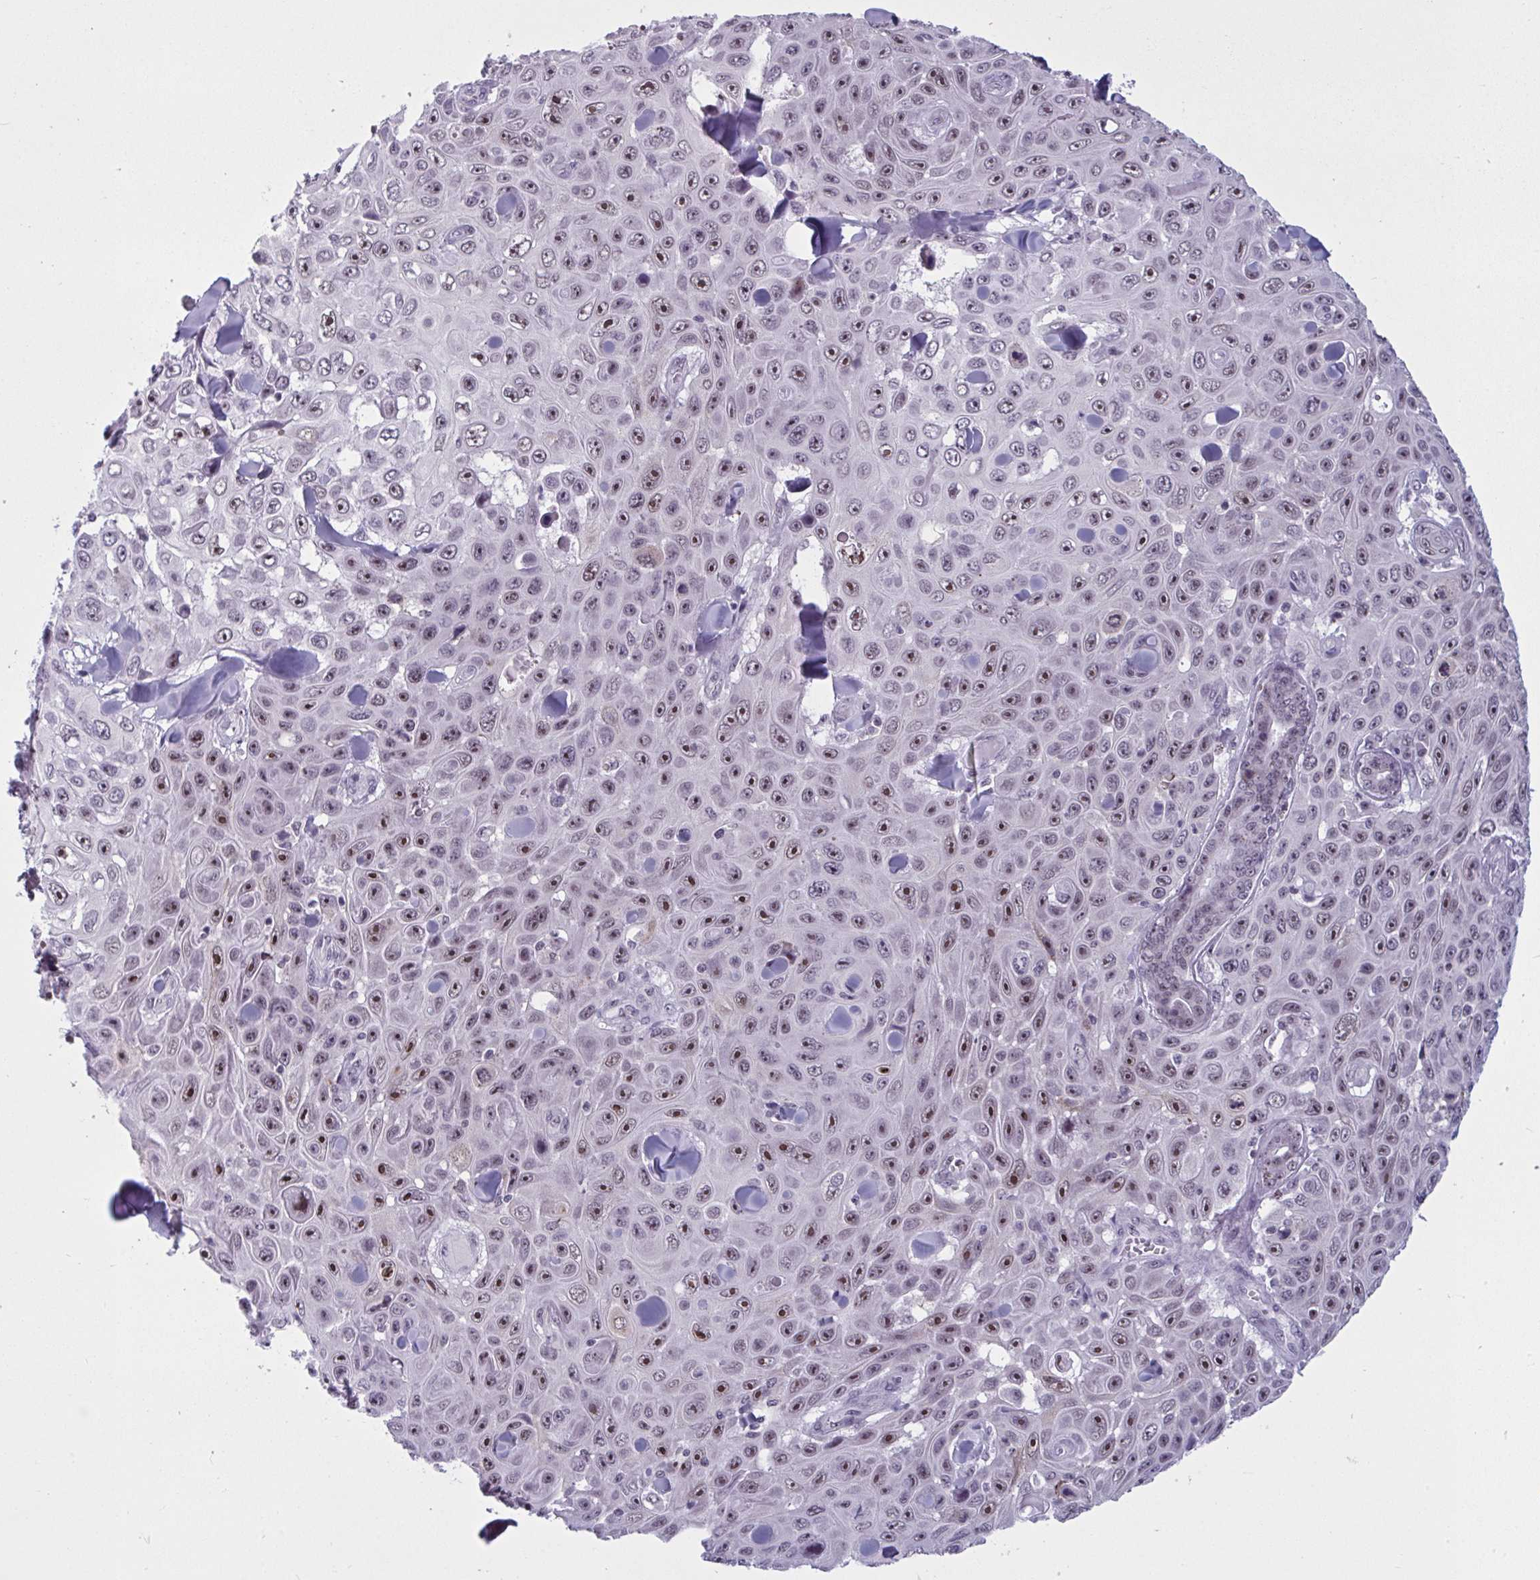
{"staining": {"intensity": "moderate", "quantity": ">75%", "location": "nuclear"}, "tissue": "skin cancer", "cell_type": "Tumor cells", "image_type": "cancer", "snomed": [{"axis": "morphology", "description": "Squamous cell carcinoma, NOS"}, {"axis": "topography", "description": "Skin"}], "caption": "DAB (3,3'-diaminobenzidine) immunohistochemical staining of human skin cancer (squamous cell carcinoma) exhibits moderate nuclear protein staining in approximately >75% of tumor cells.", "gene": "TGM6", "patient": {"sex": "male", "age": 82}}